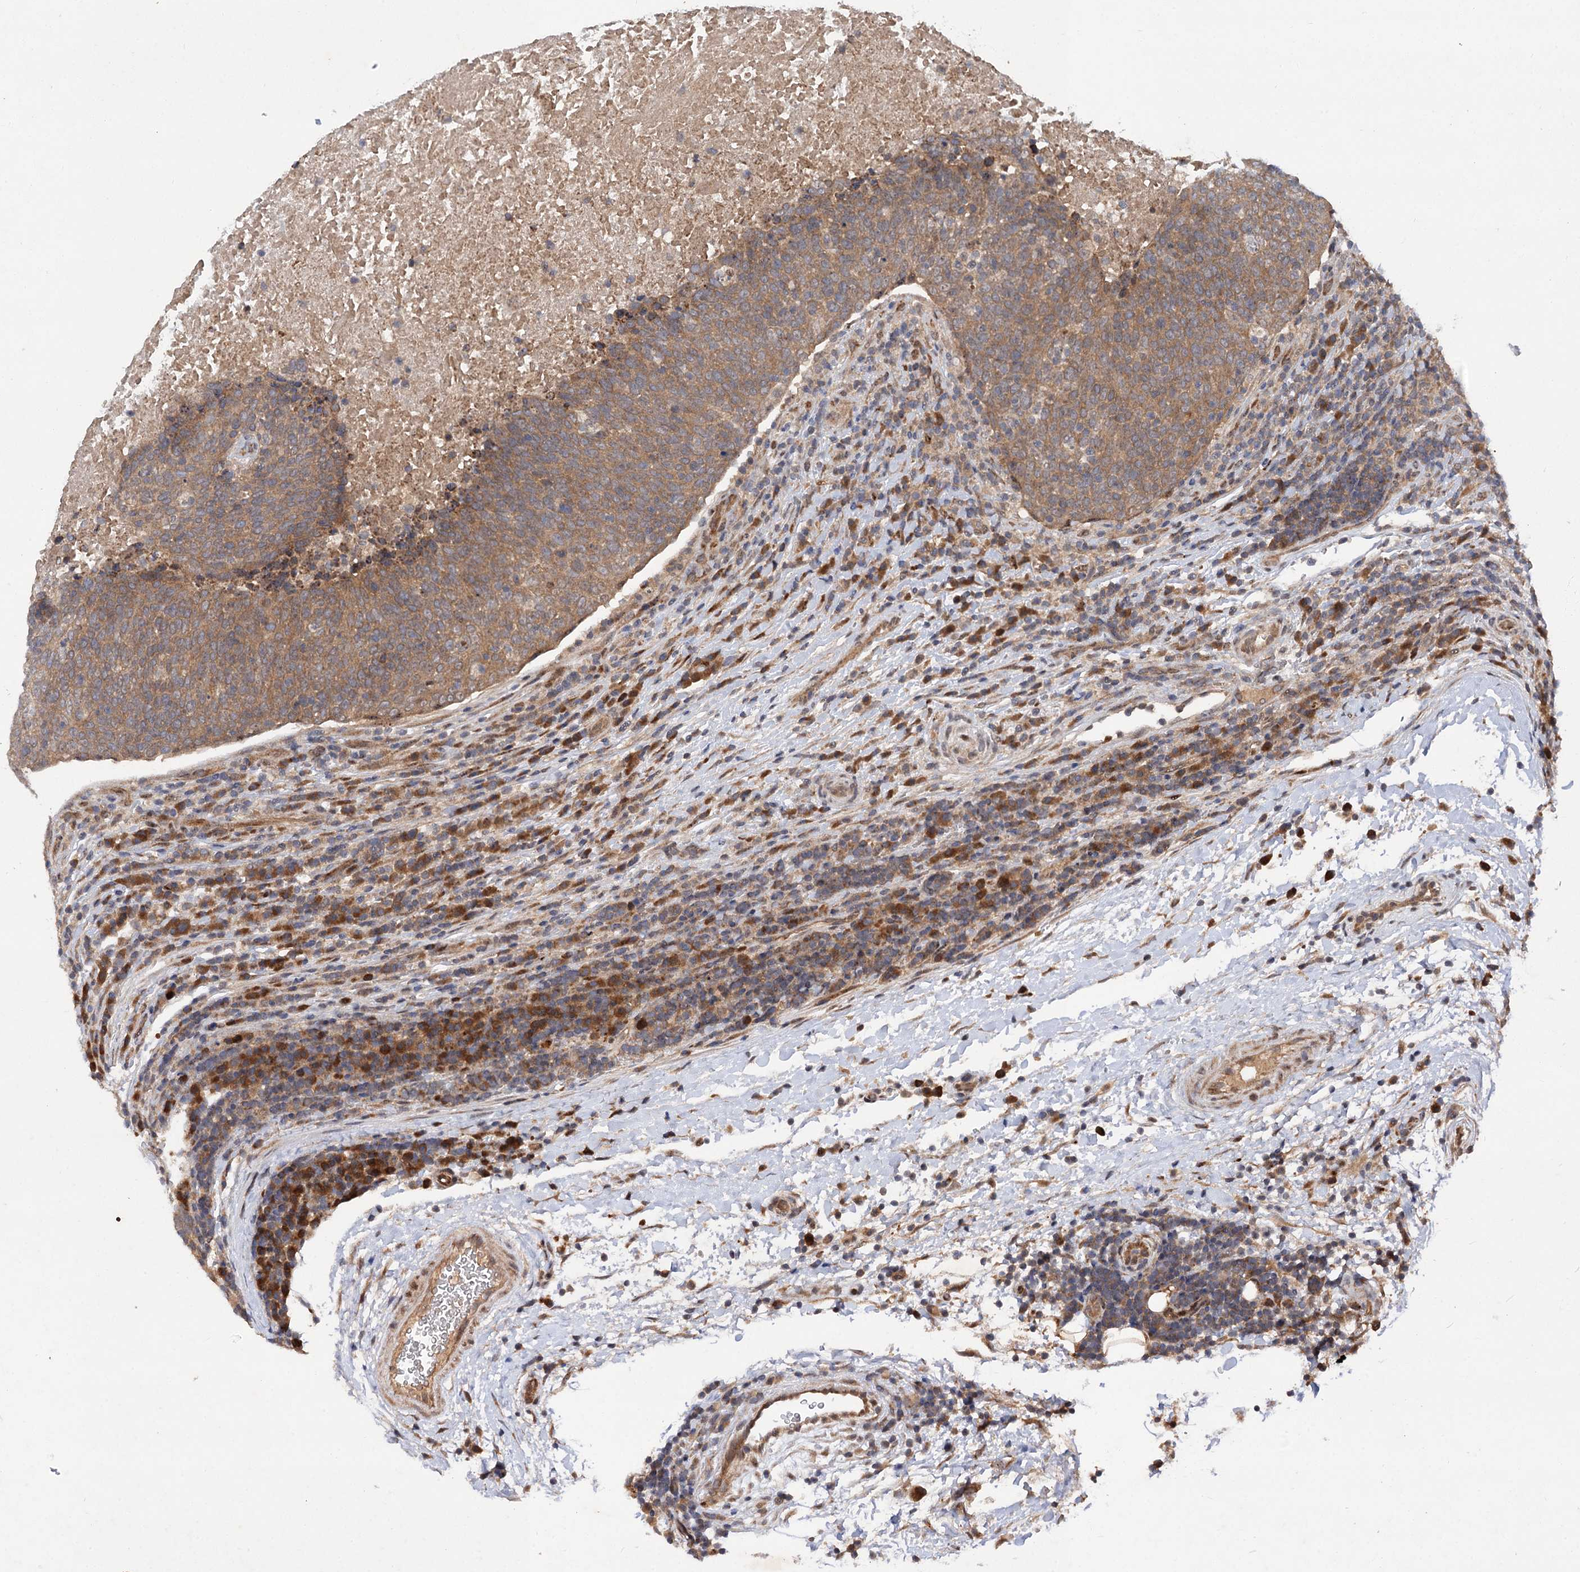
{"staining": {"intensity": "moderate", "quantity": ">75%", "location": "cytoplasmic/membranous"}, "tissue": "head and neck cancer", "cell_type": "Tumor cells", "image_type": "cancer", "snomed": [{"axis": "morphology", "description": "Squamous cell carcinoma, NOS"}, {"axis": "morphology", "description": "Squamous cell carcinoma, metastatic, NOS"}, {"axis": "topography", "description": "Lymph node"}, {"axis": "topography", "description": "Head-Neck"}], "caption": "Moderate cytoplasmic/membranous expression for a protein is present in about >75% of tumor cells of head and neck cancer (metastatic squamous cell carcinoma) using immunohistochemistry.", "gene": "FBXW8", "patient": {"sex": "male", "age": 62}}